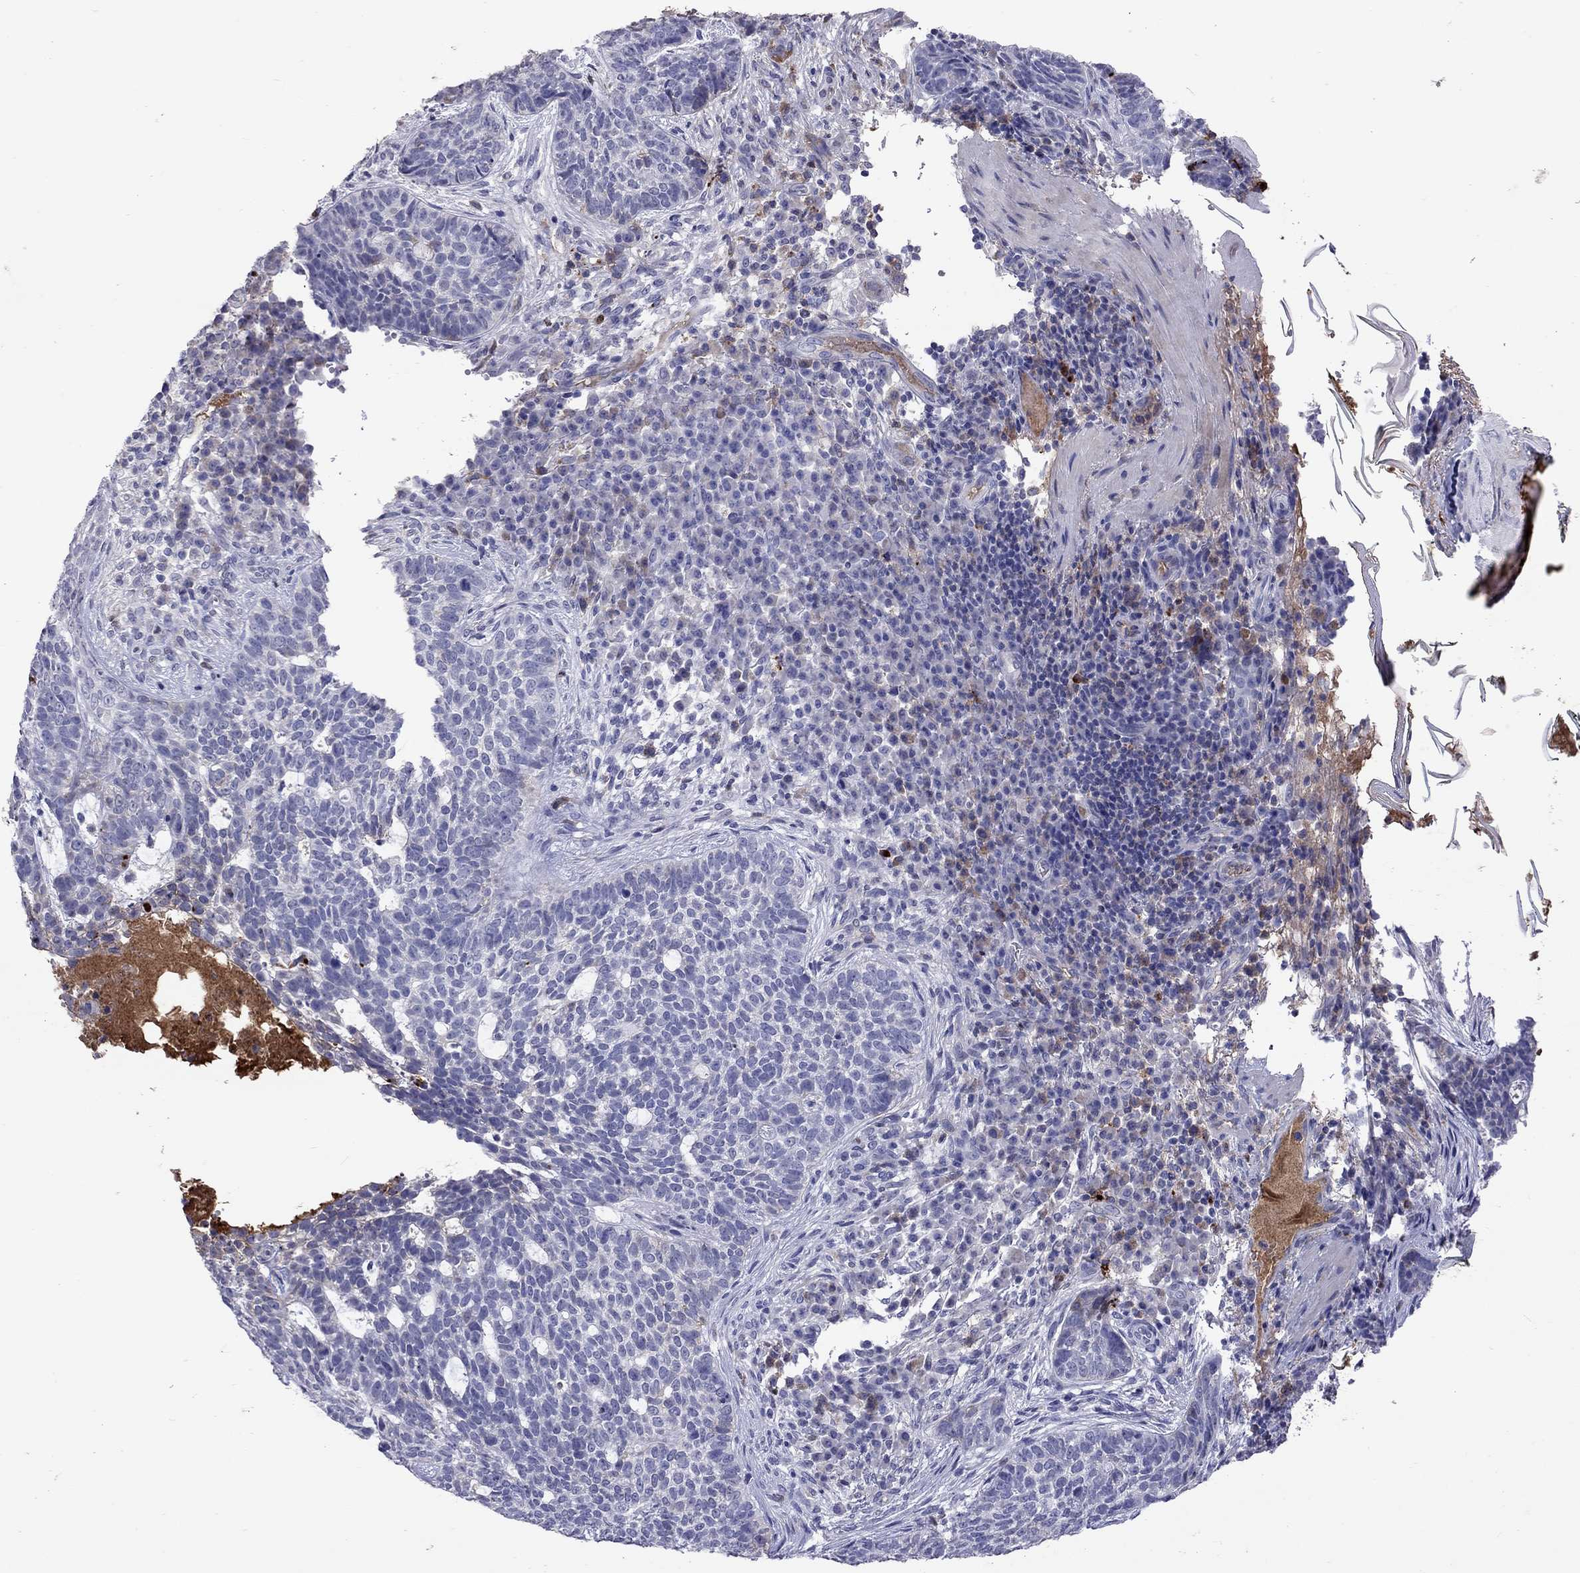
{"staining": {"intensity": "negative", "quantity": "none", "location": "none"}, "tissue": "skin cancer", "cell_type": "Tumor cells", "image_type": "cancer", "snomed": [{"axis": "morphology", "description": "Basal cell carcinoma"}, {"axis": "topography", "description": "Skin"}], "caption": "Immunohistochemistry of human skin cancer exhibits no expression in tumor cells.", "gene": "SERPINA3", "patient": {"sex": "female", "age": 69}}